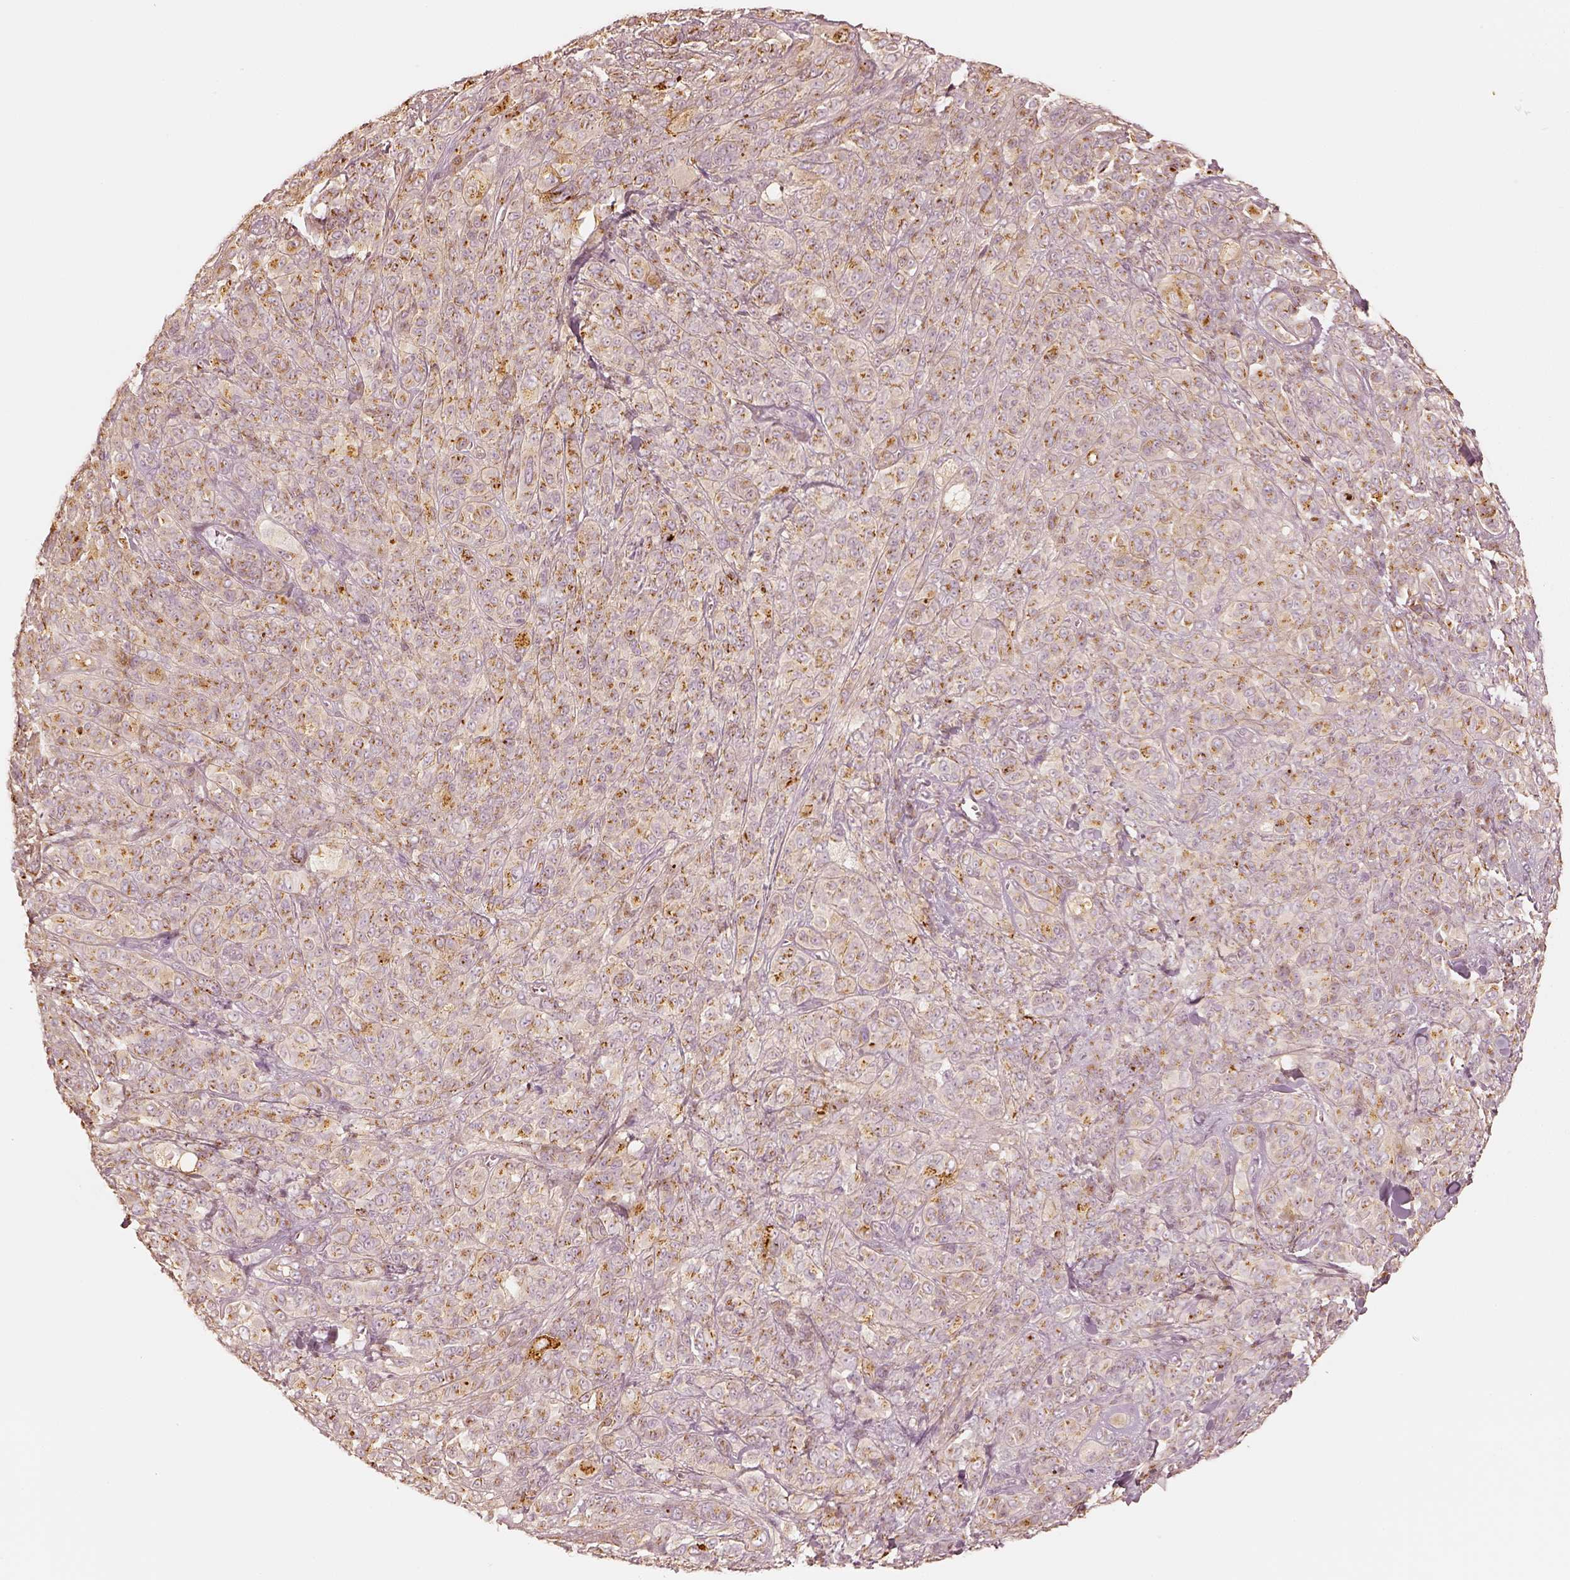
{"staining": {"intensity": "moderate", "quantity": "25%-75%", "location": "cytoplasmic/membranous"}, "tissue": "melanoma", "cell_type": "Tumor cells", "image_type": "cancer", "snomed": [{"axis": "morphology", "description": "Malignant melanoma, NOS"}, {"axis": "topography", "description": "Skin"}], "caption": "An IHC photomicrograph of neoplastic tissue is shown. Protein staining in brown shows moderate cytoplasmic/membranous positivity in malignant melanoma within tumor cells.", "gene": "GORASP2", "patient": {"sex": "female", "age": 87}}